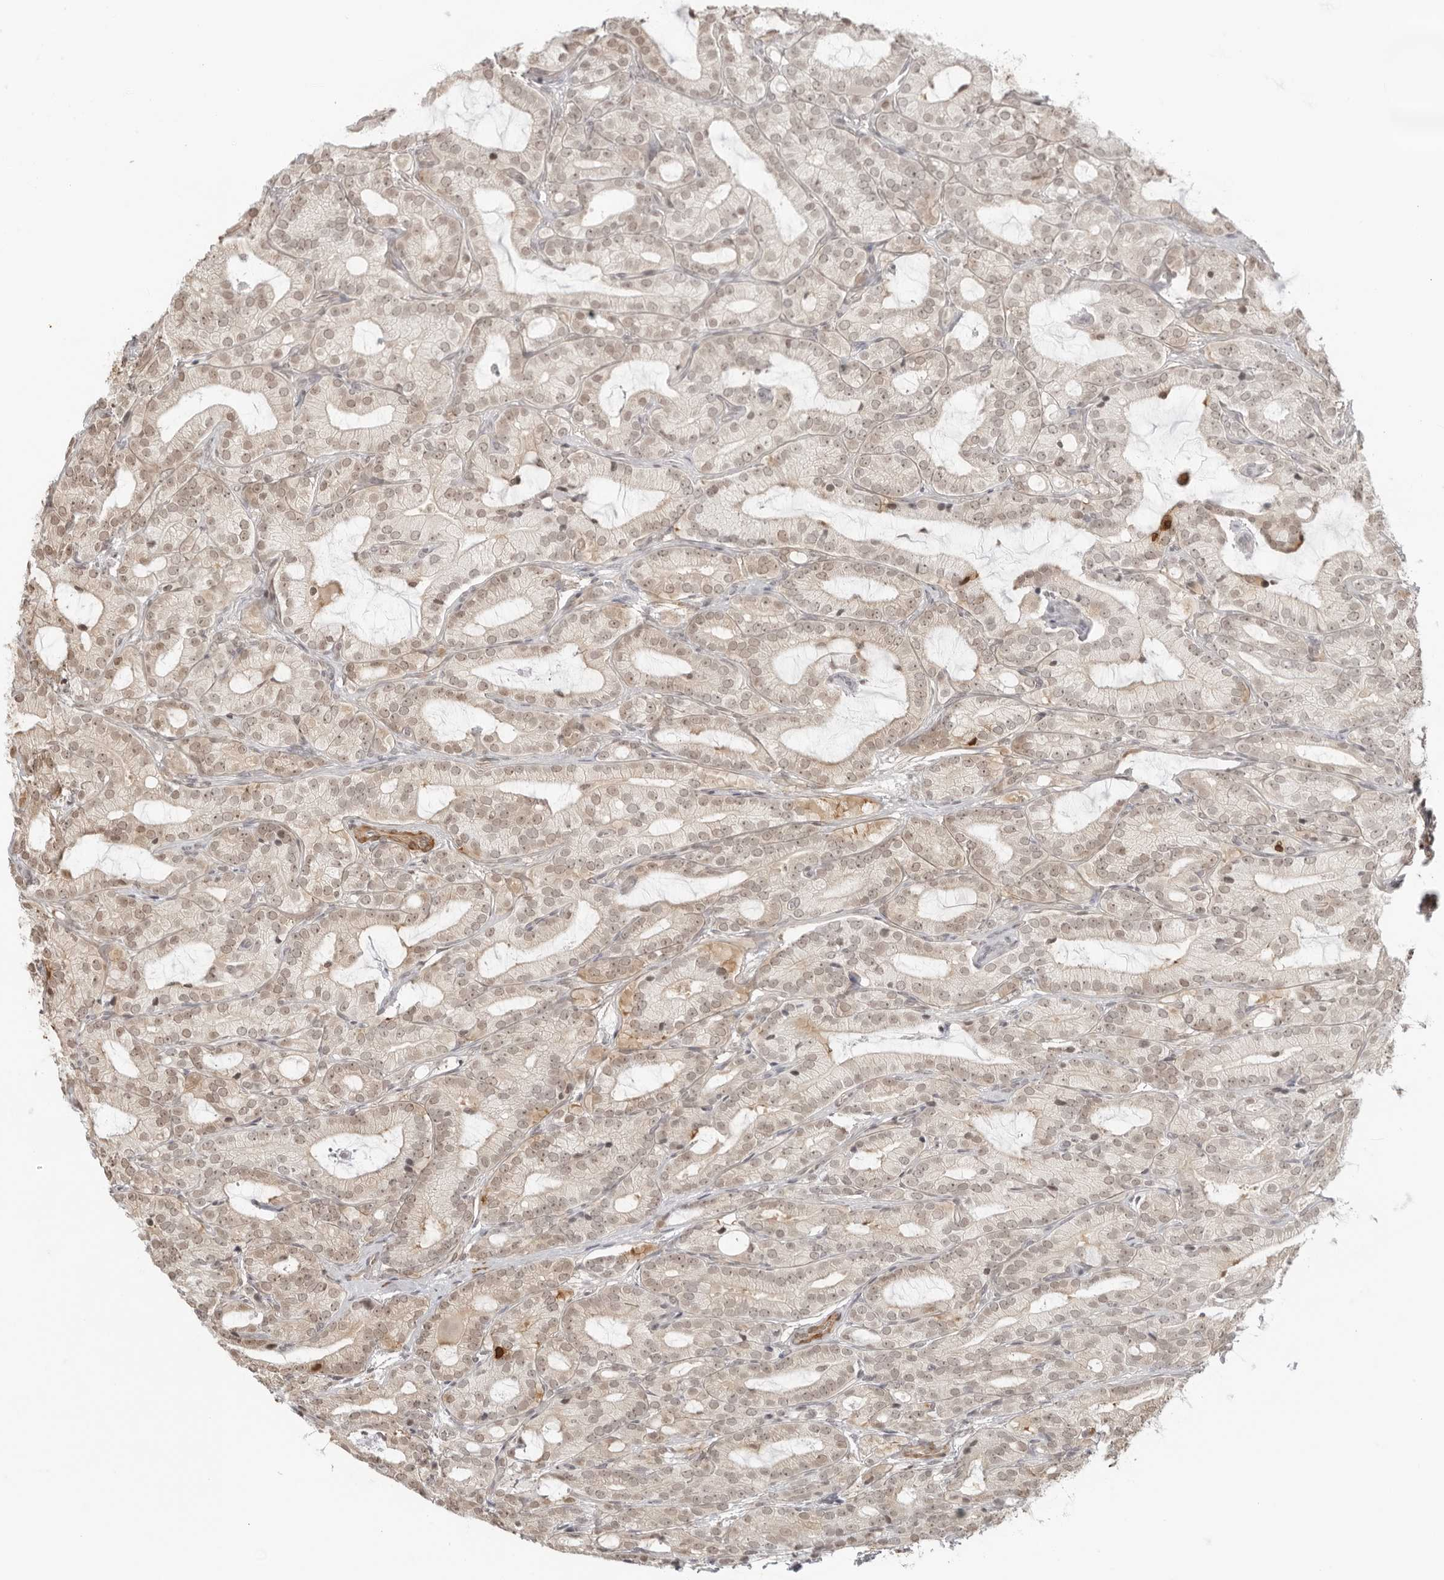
{"staining": {"intensity": "weak", "quantity": "25%-75%", "location": "nuclear"}, "tissue": "prostate cancer", "cell_type": "Tumor cells", "image_type": "cancer", "snomed": [{"axis": "morphology", "description": "Adenocarcinoma, High grade"}, {"axis": "topography", "description": "Prostate"}], "caption": "High-grade adenocarcinoma (prostate) was stained to show a protein in brown. There is low levels of weak nuclear positivity in approximately 25%-75% of tumor cells.", "gene": "RNF146", "patient": {"sex": "male", "age": 57}}